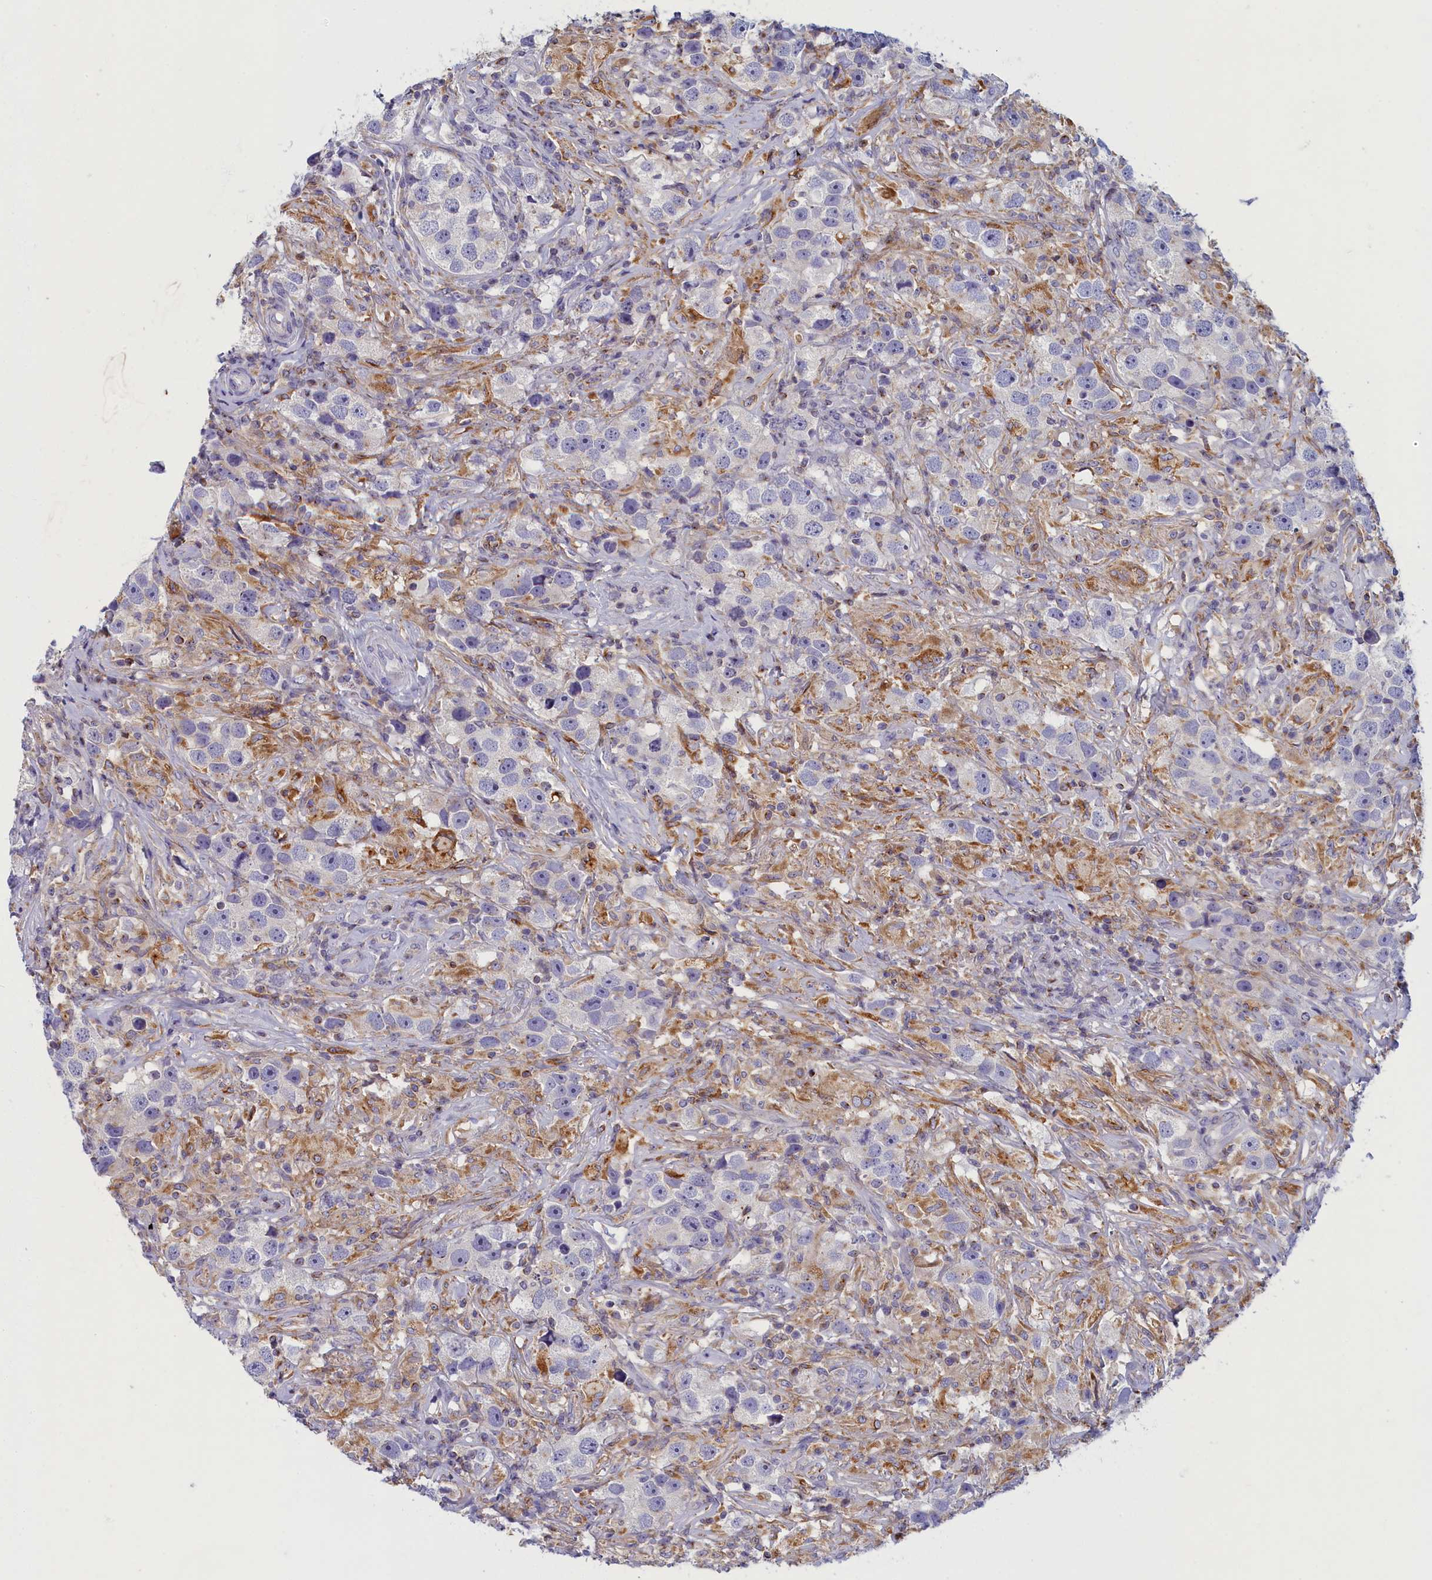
{"staining": {"intensity": "weak", "quantity": ">75%", "location": "cytoplasmic/membranous"}, "tissue": "testis cancer", "cell_type": "Tumor cells", "image_type": "cancer", "snomed": [{"axis": "morphology", "description": "Seminoma, NOS"}, {"axis": "topography", "description": "Testis"}], "caption": "Protein analysis of testis cancer tissue reveals weak cytoplasmic/membranous staining in about >75% of tumor cells.", "gene": "NOL10", "patient": {"sex": "male", "age": 49}}